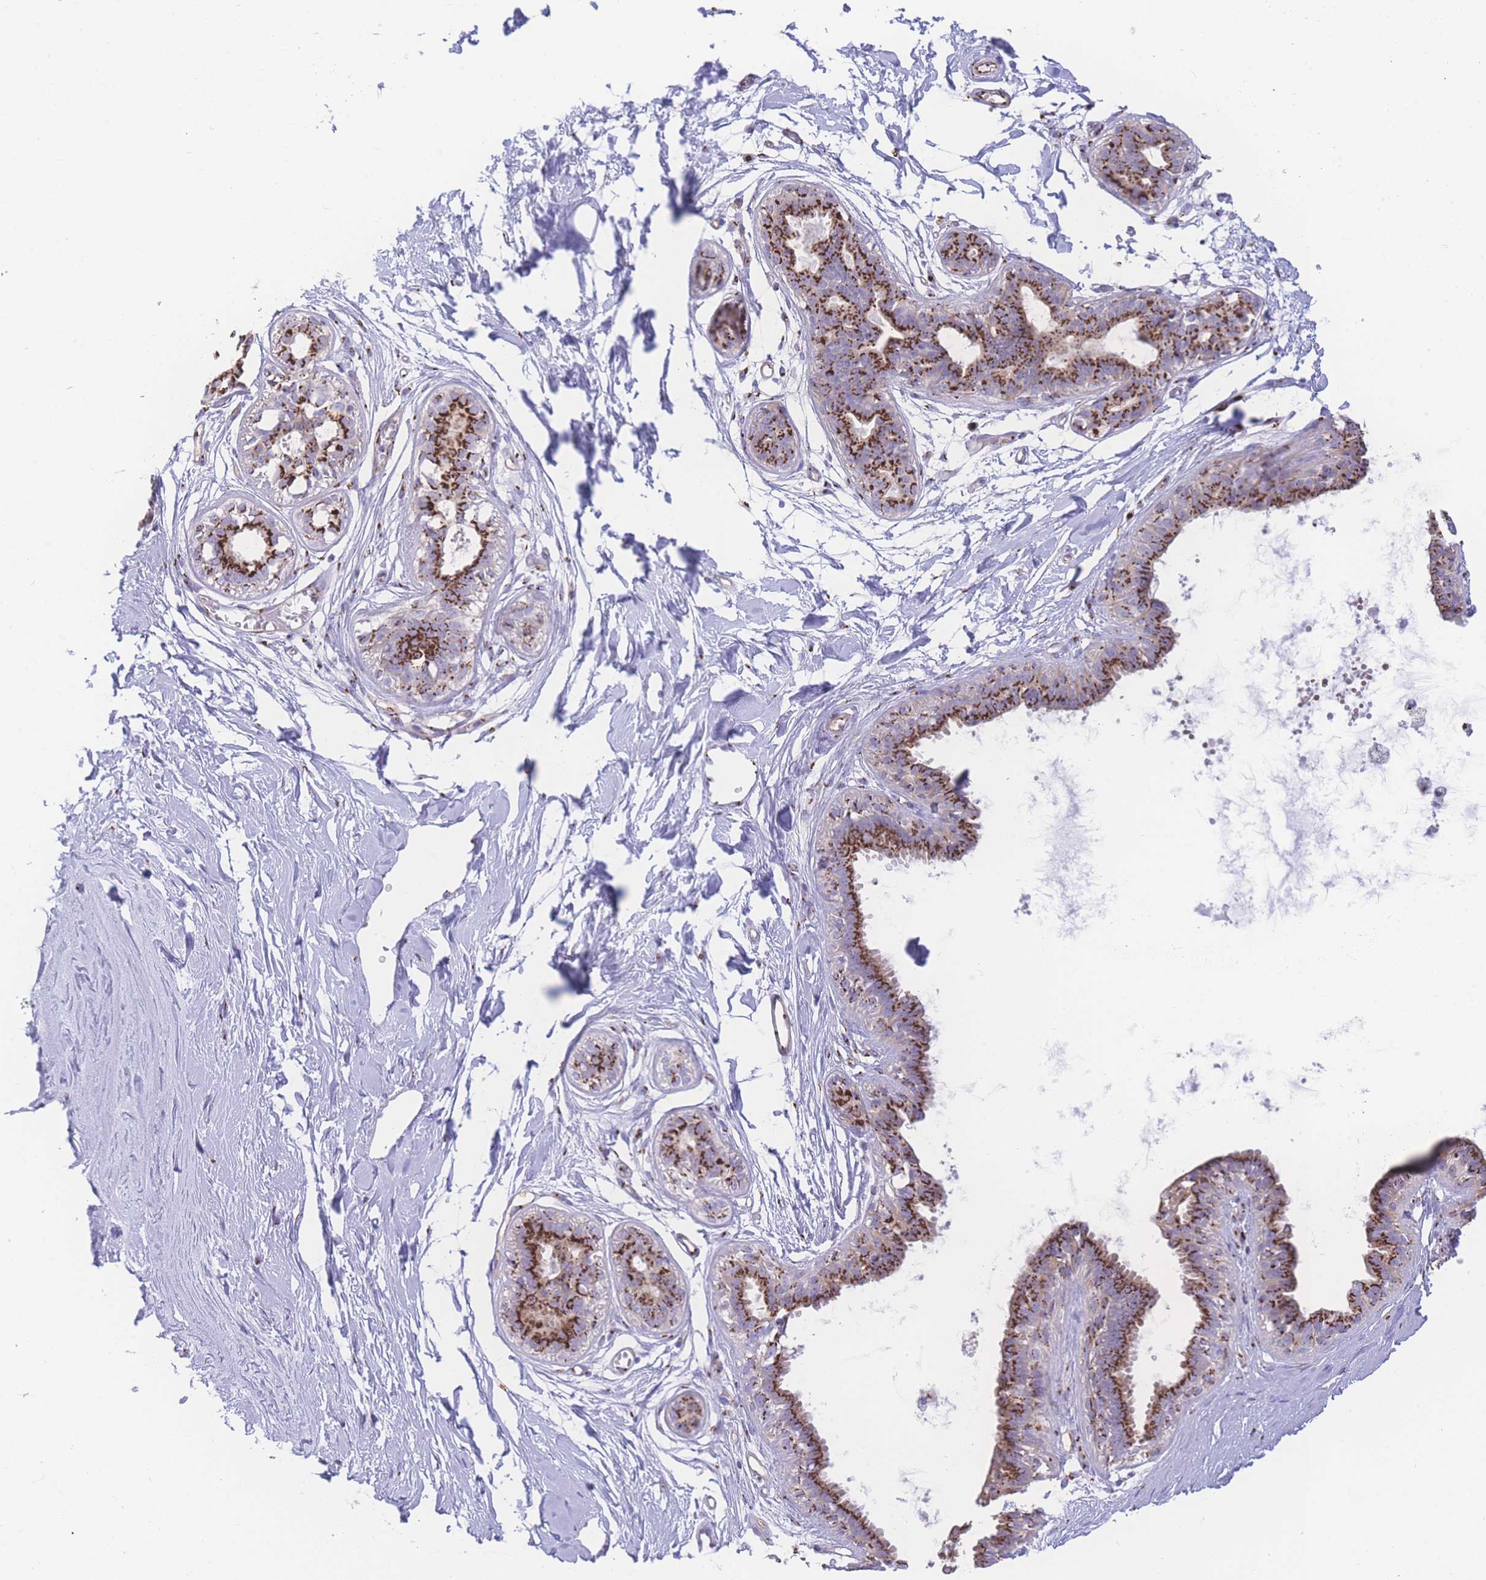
{"staining": {"intensity": "negative", "quantity": "none", "location": "none"}, "tissue": "breast", "cell_type": "Adipocytes", "image_type": "normal", "snomed": [{"axis": "morphology", "description": "Normal tissue, NOS"}, {"axis": "topography", "description": "Breast"}], "caption": "The photomicrograph reveals no staining of adipocytes in normal breast.", "gene": "GOLM2", "patient": {"sex": "female", "age": 45}}